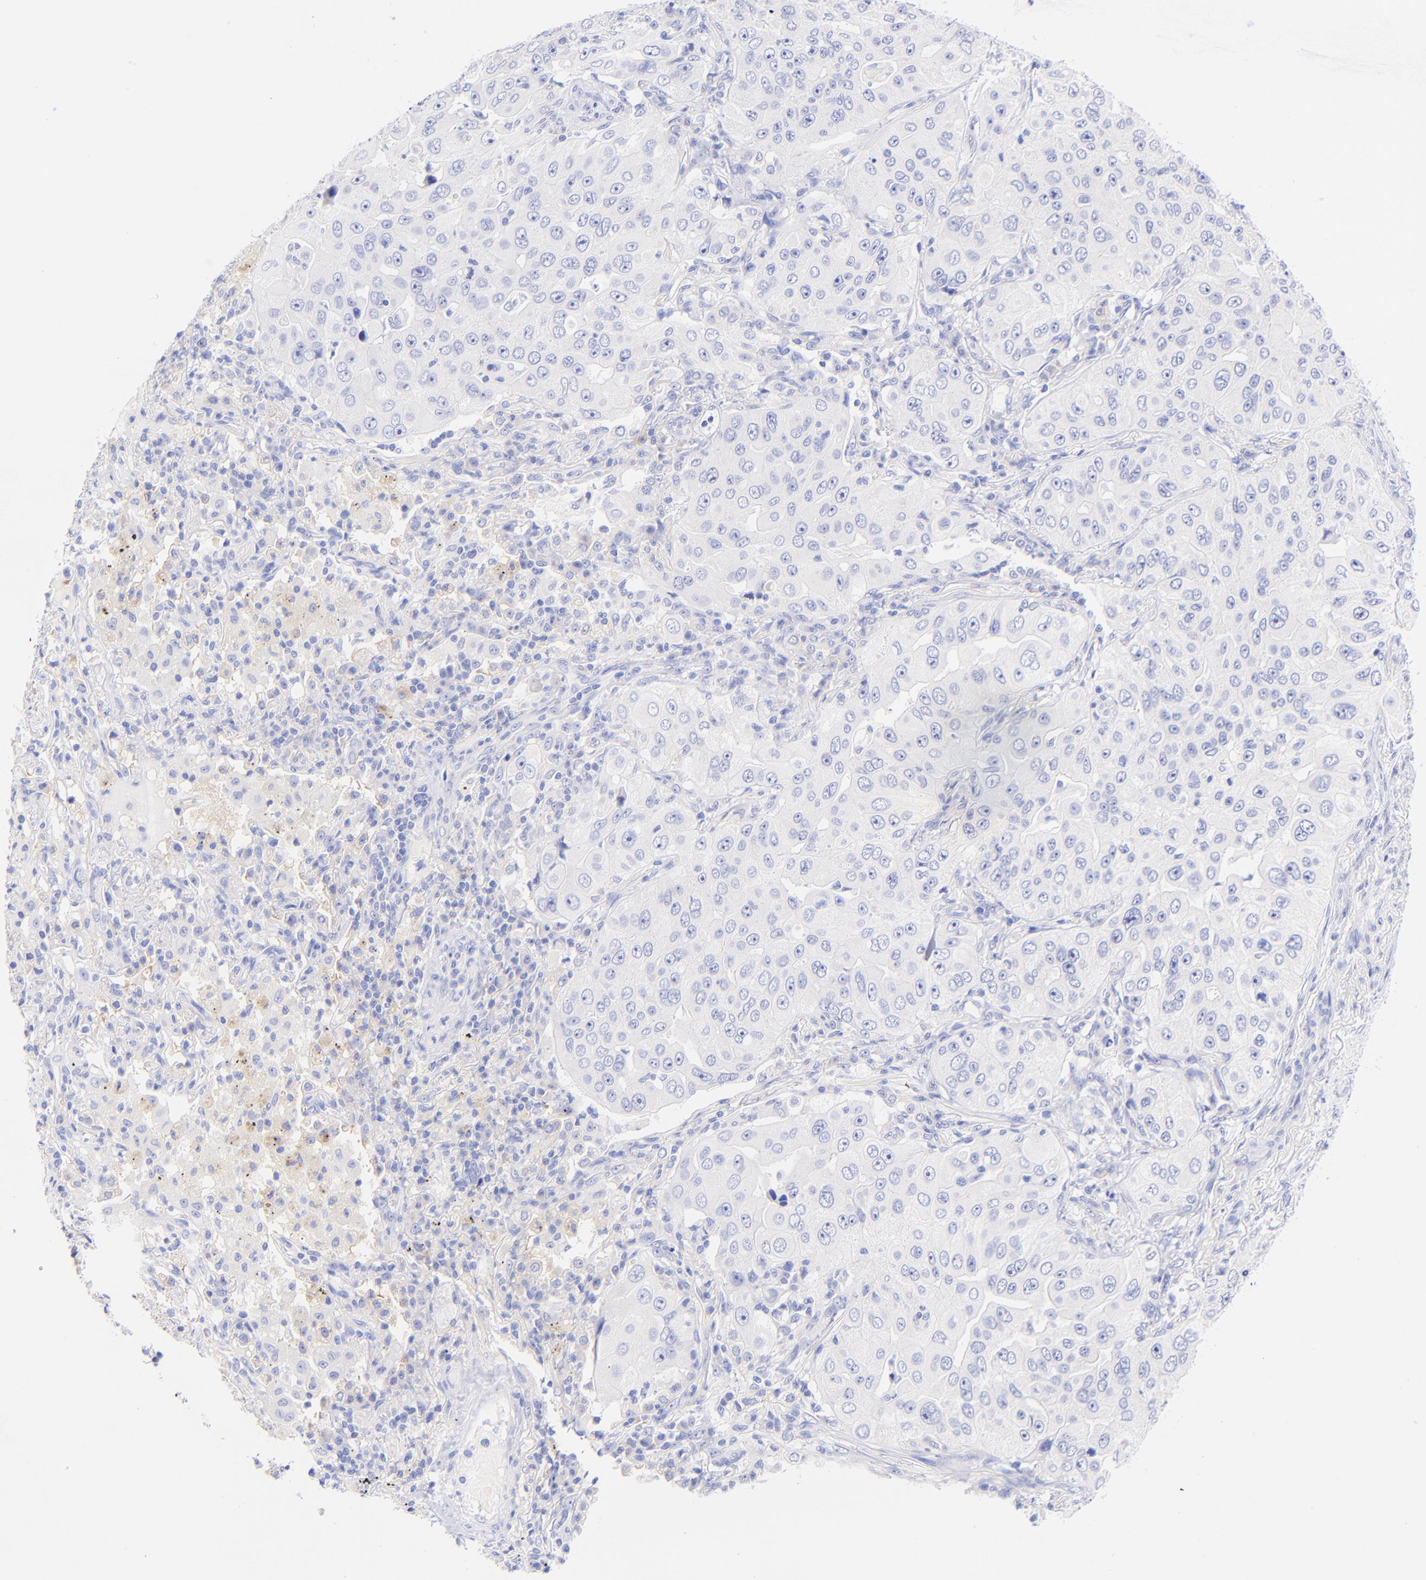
{"staining": {"intensity": "negative", "quantity": "none", "location": "none"}, "tissue": "lung cancer", "cell_type": "Tumor cells", "image_type": "cancer", "snomed": [{"axis": "morphology", "description": "Adenocarcinoma, NOS"}, {"axis": "topography", "description": "Lung"}], "caption": "The IHC micrograph has no significant expression in tumor cells of lung cancer tissue.", "gene": "GPHN", "patient": {"sex": "male", "age": 84}}